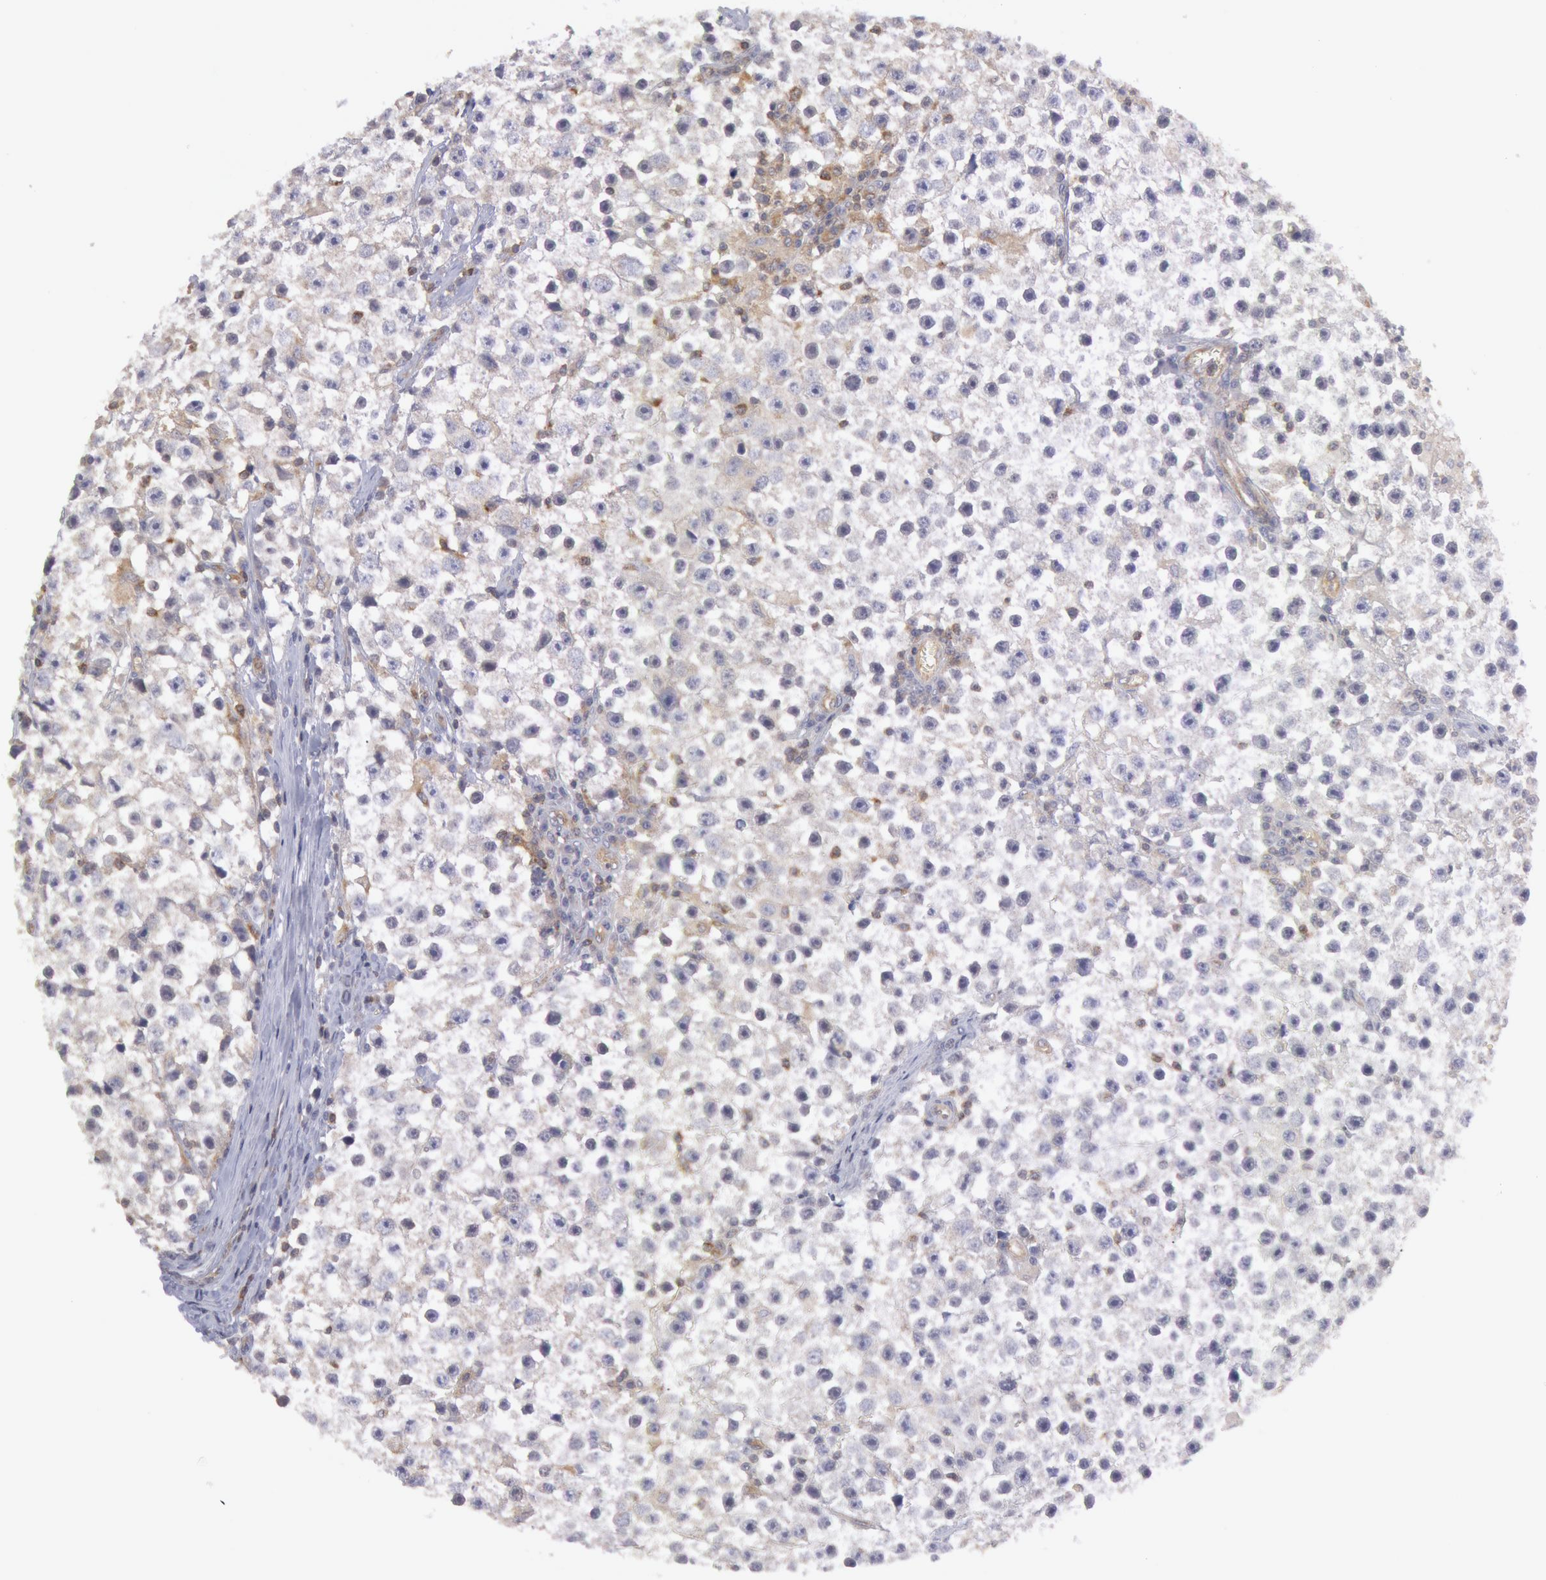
{"staining": {"intensity": "weak", "quantity": "25%-75%", "location": "cytoplasmic/membranous"}, "tissue": "testis cancer", "cell_type": "Tumor cells", "image_type": "cancer", "snomed": [{"axis": "morphology", "description": "Seminoma, NOS"}, {"axis": "topography", "description": "Testis"}], "caption": "Immunohistochemical staining of human testis seminoma shows low levels of weak cytoplasmic/membranous protein staining in about 25%-75% of tumor cells.", "gene": "IKBKB", "patient": {"sex": "male", "age": 35}}